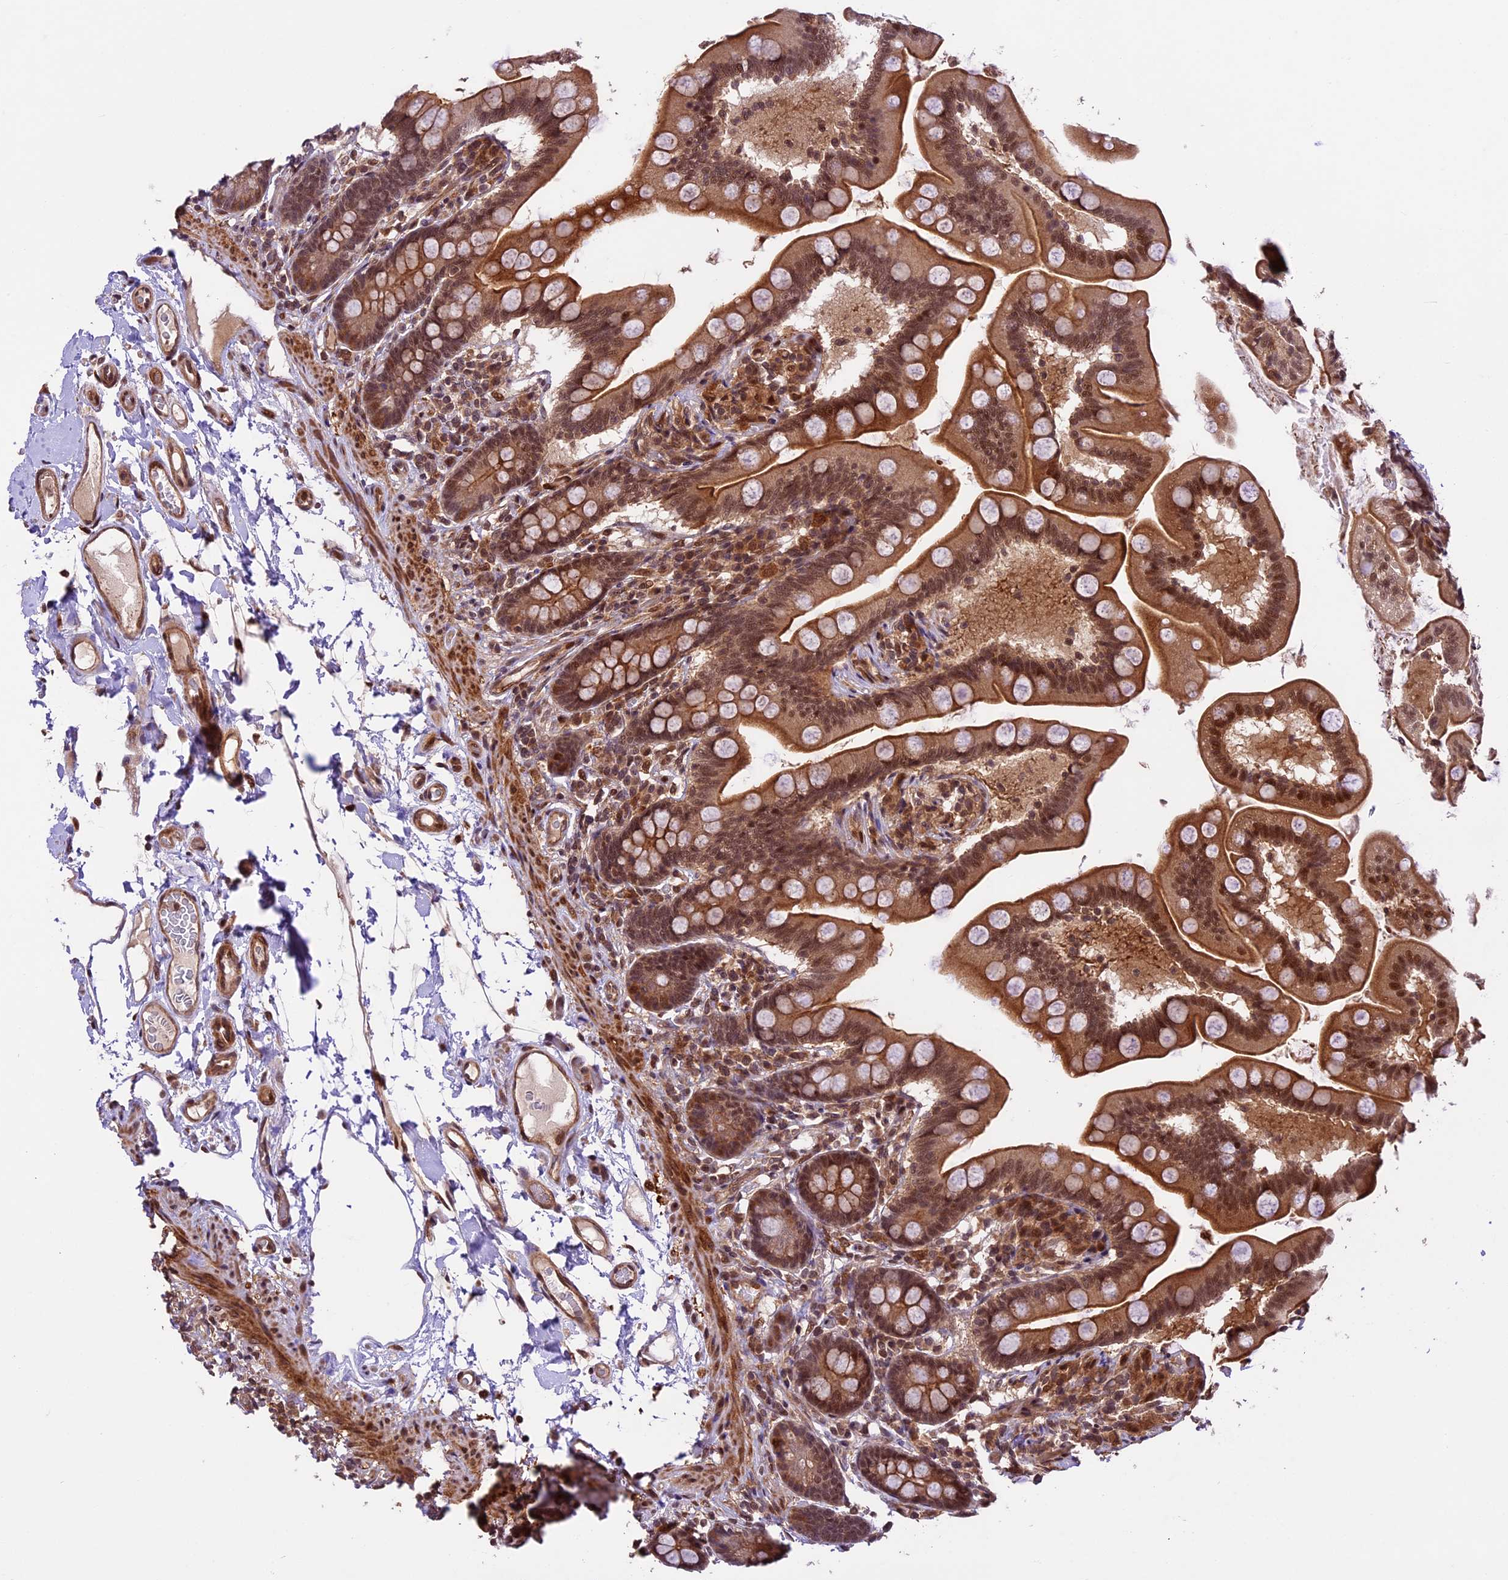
{"staining": {"intensity": "strong", "quantity": ">75%", "location": "cytoplasmic/membranous,nuclear"}, "tissue": "small intestine", "cell_type": "Glandular cells", "image_type": "normal", "snomed": [{"axis": "morphology", "description": "Normal tissue, NOS"}, {"axis": "topography", "description": "Small intestine"}], "caption": "Protein expression analysis of normal small intestine shows strong cytoplasmic/membranous,nuclear expression in approximately >75% of glandular cells. (DAB = brown stain, brightfield microscopy at high magnification).", "gene": "DHX38", "patient": {"sex": "female", "age": 64}}